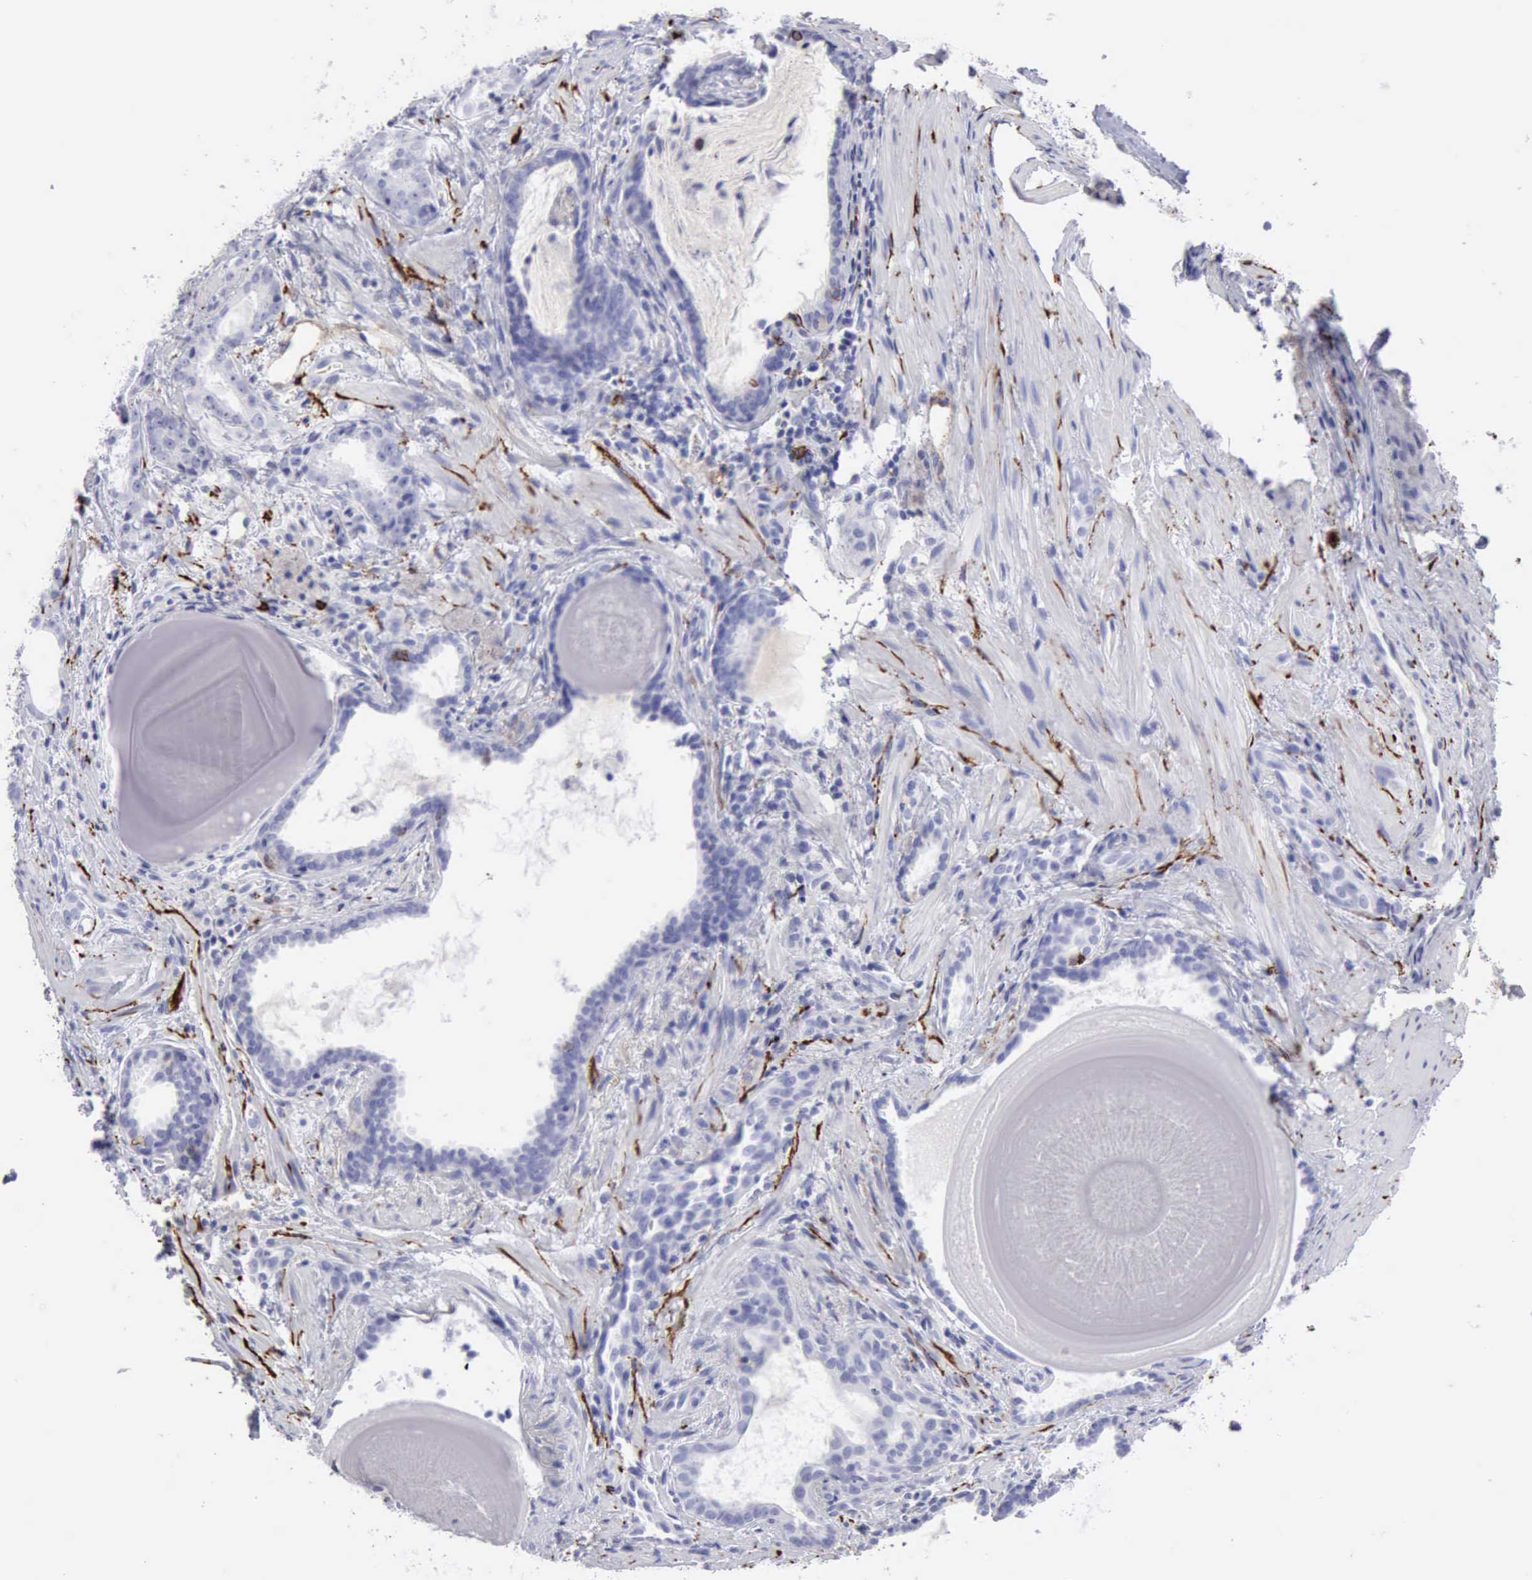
{"staining": {"intensity": "negative", "quantity": "none", "location": "none"}, "tissue": "prostate cancer", "cell_type": "Tumor cells", "image_type": "cancer", "snomed": [{"axis": "morphology", "description": "Adenocarcinoma, Medium grade"}, {"axis": "topography", "description": "Prostate"}], "caption": "Micrograph shows no significant protein staining in tumor cells of prostate adenocarcinoma (medium-grade).", "gene": "NCAM1", "patient": {"sex": "male", "age": 64}}